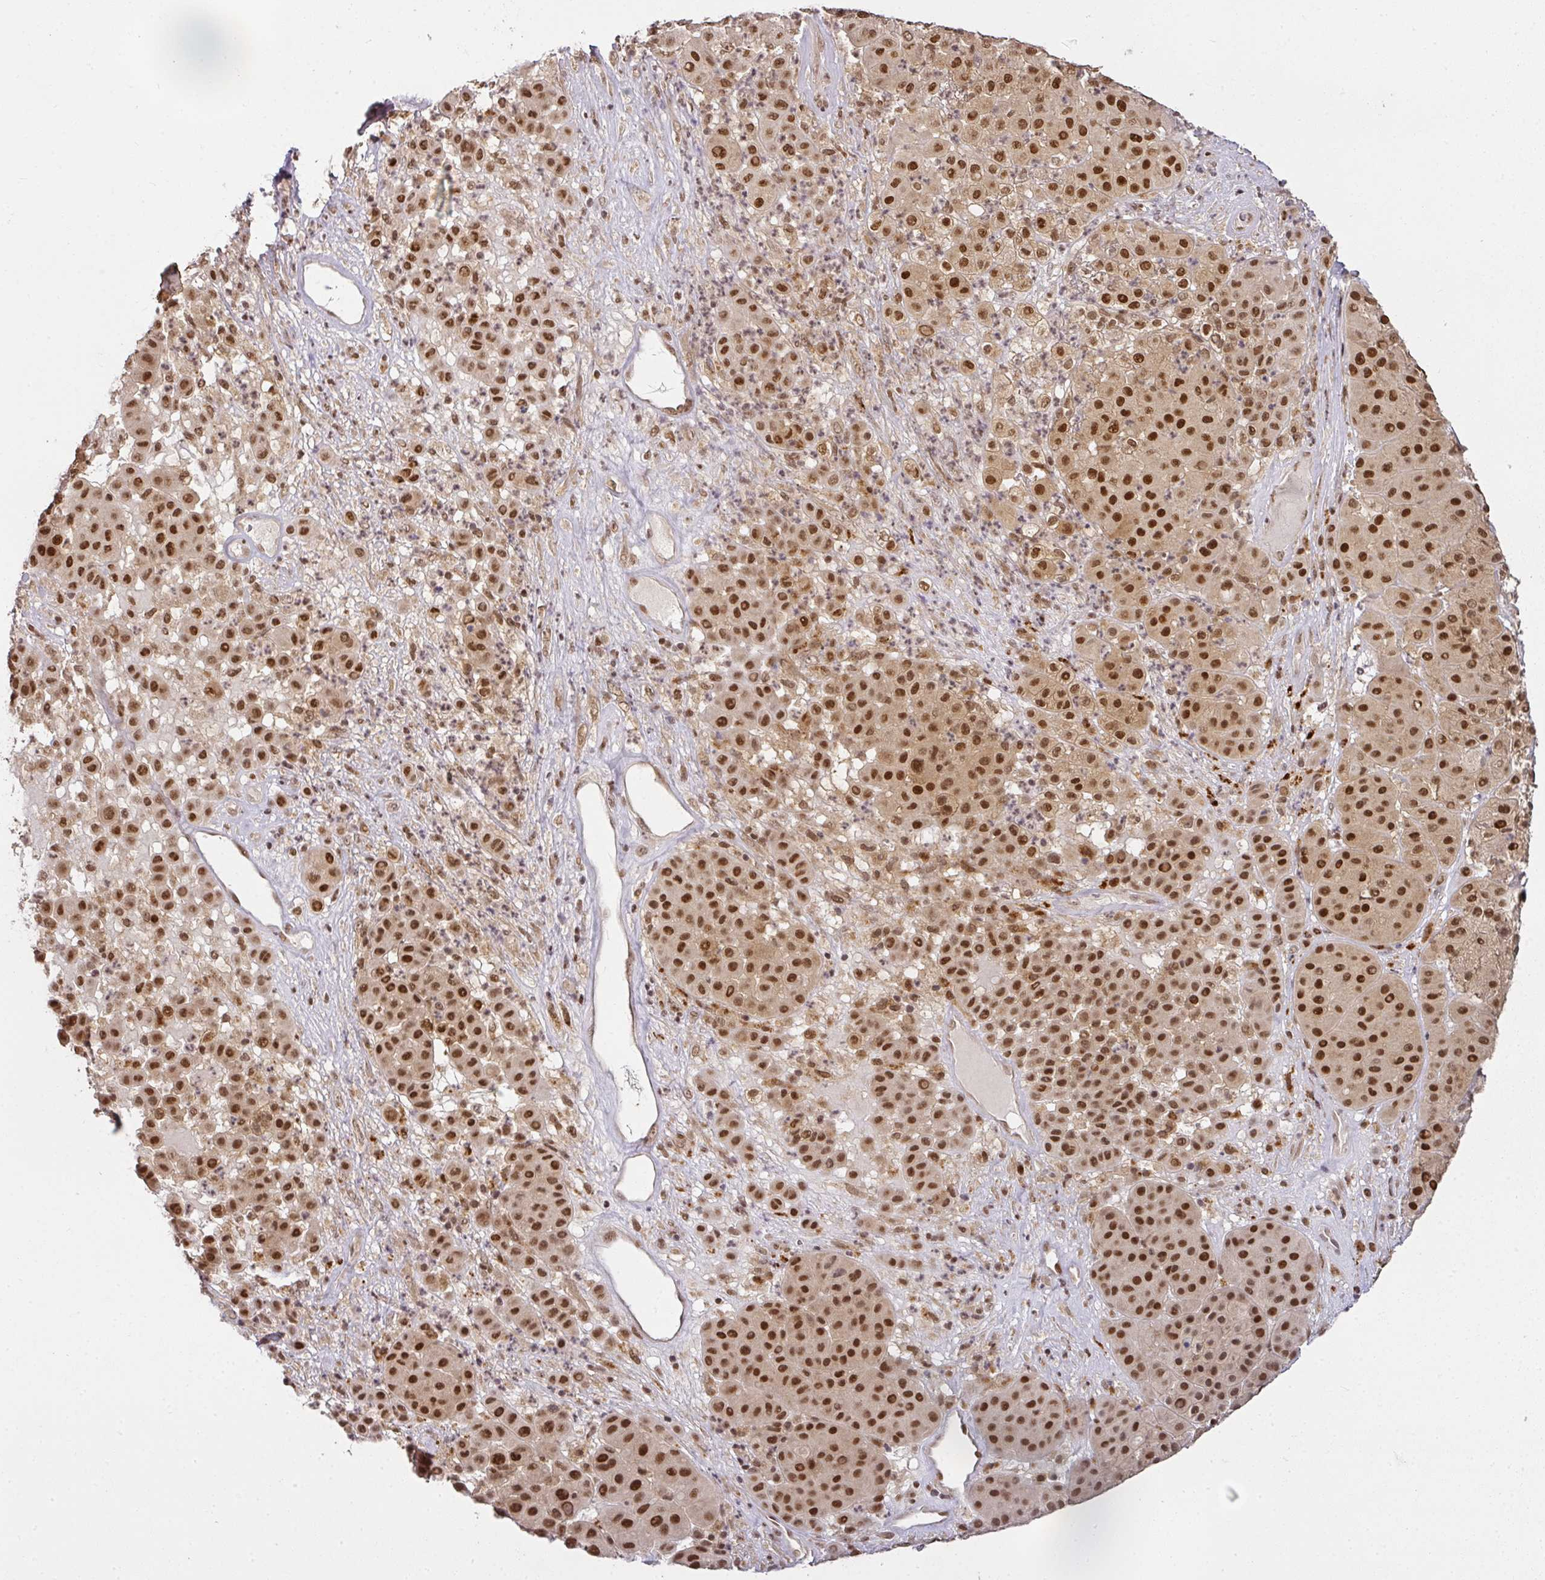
{"staining": {"intensity": "moderate", "quantity": ">75%", "location": "nuclear"}, "tissue": "melanoma", "cell_type": "Tumor cells", "image_type": "cancer", "snomed": [{"axis": "morphology", "description": "Malignant melanoma, Metastatic site"}, {"axis": "topography", "description": "Smooth muscle"}], "caption": "About >75% of tumor cells in melanoma display moderate nuclear protein staining as visualized by brown immunohistochemical staining.", "gene": "GPRIN2", "patient": {"sex": "male", "age": 41}}